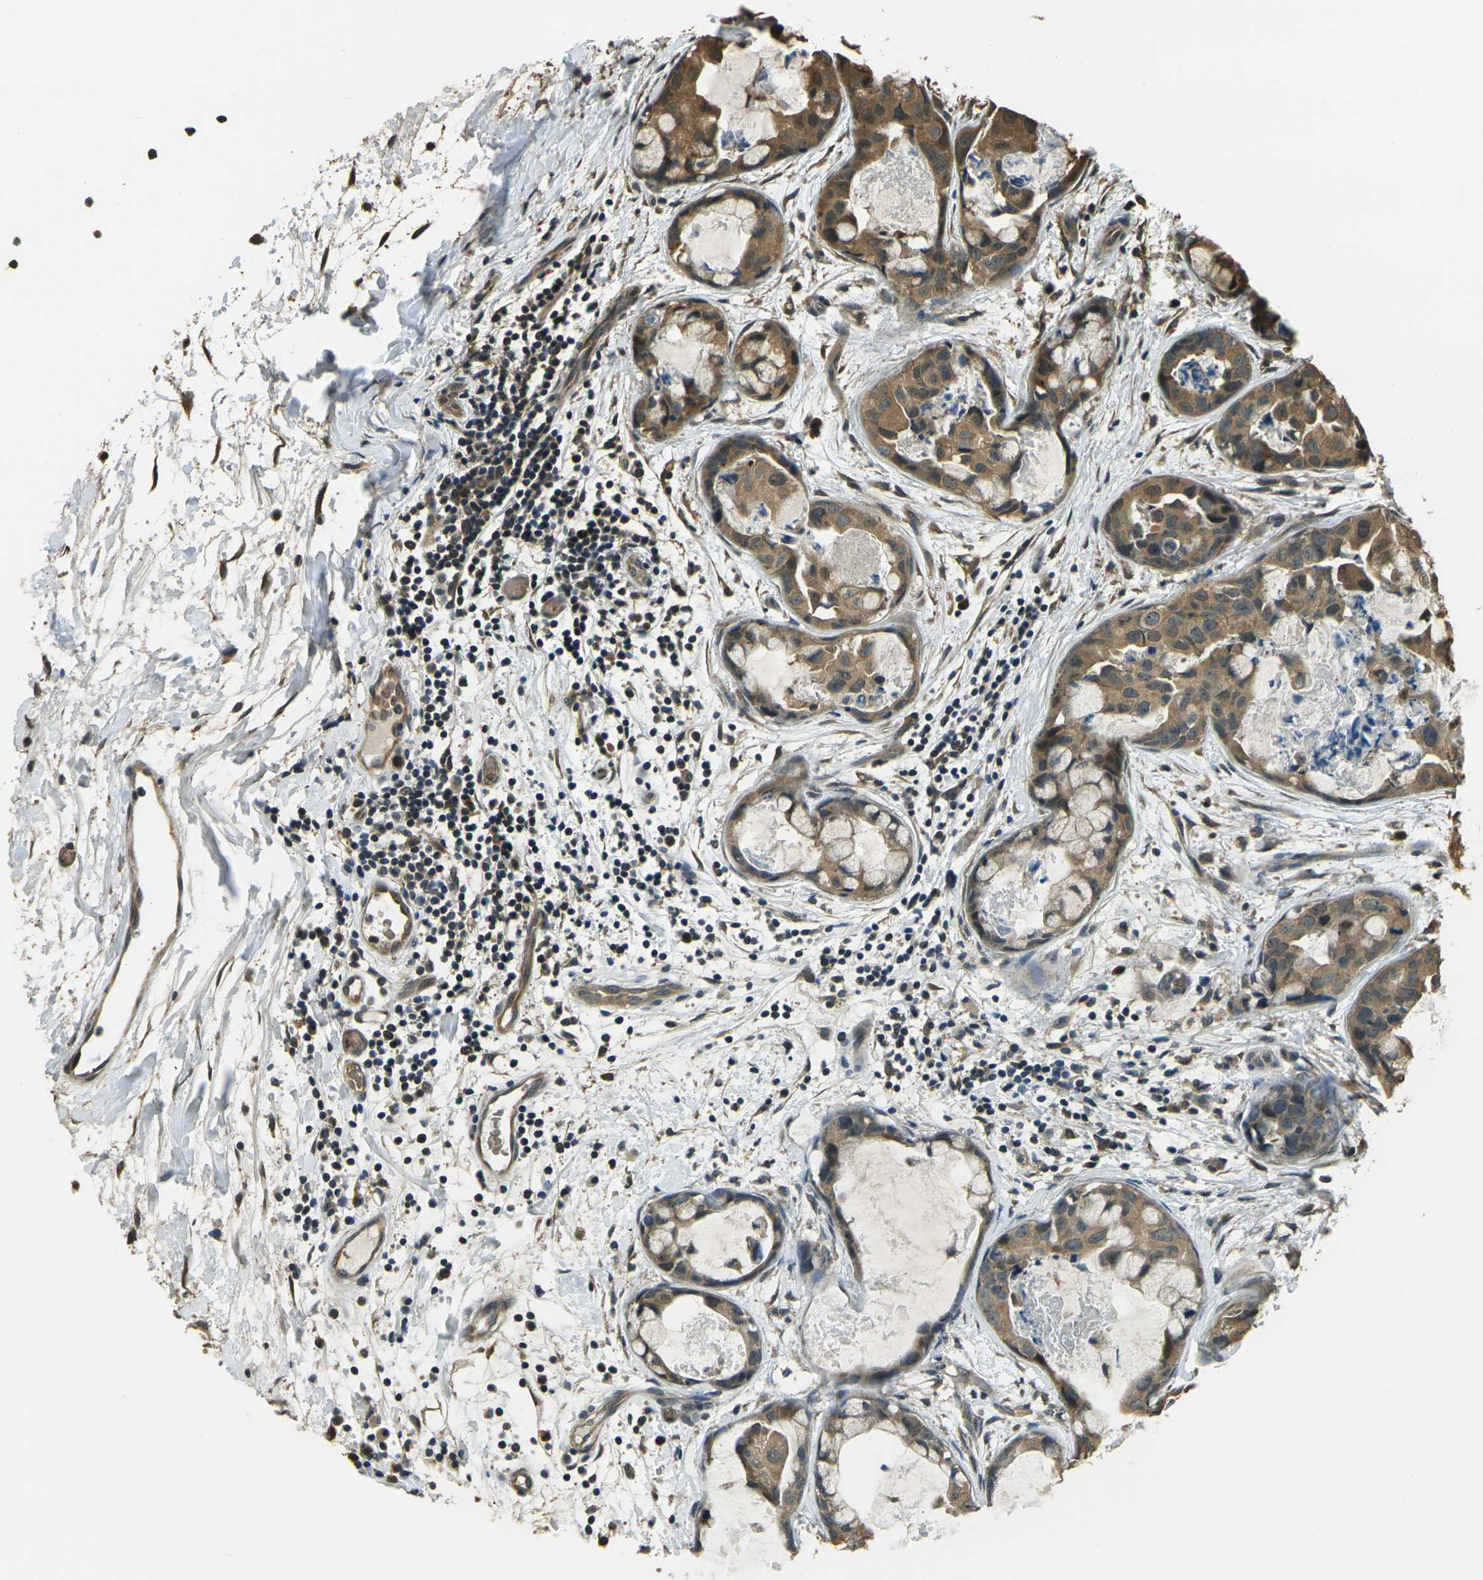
{"staining": {"intensity": "moderate", "quantity": ">75%", "location": "cytoplasmic/membranous"}, "tissue": "breast cancer", "cell_type": "Tumor cells", "image_type": "cancer", "snomed": [{"axis": "morphology", "description": "Duct carcinoma"}, {"axis": "topography", "description": "Breast"}], "caption": "Breast cancer was stained to show a protein in brown. There is medium levels of moderate cytoplasmic/membranous staining in approximately >75% of tumor cells. (Brightfield microscopy of DAB IHC at high magnification).", "gene": "TOR1A", "patient": {"sex": "female", "age": 40}}